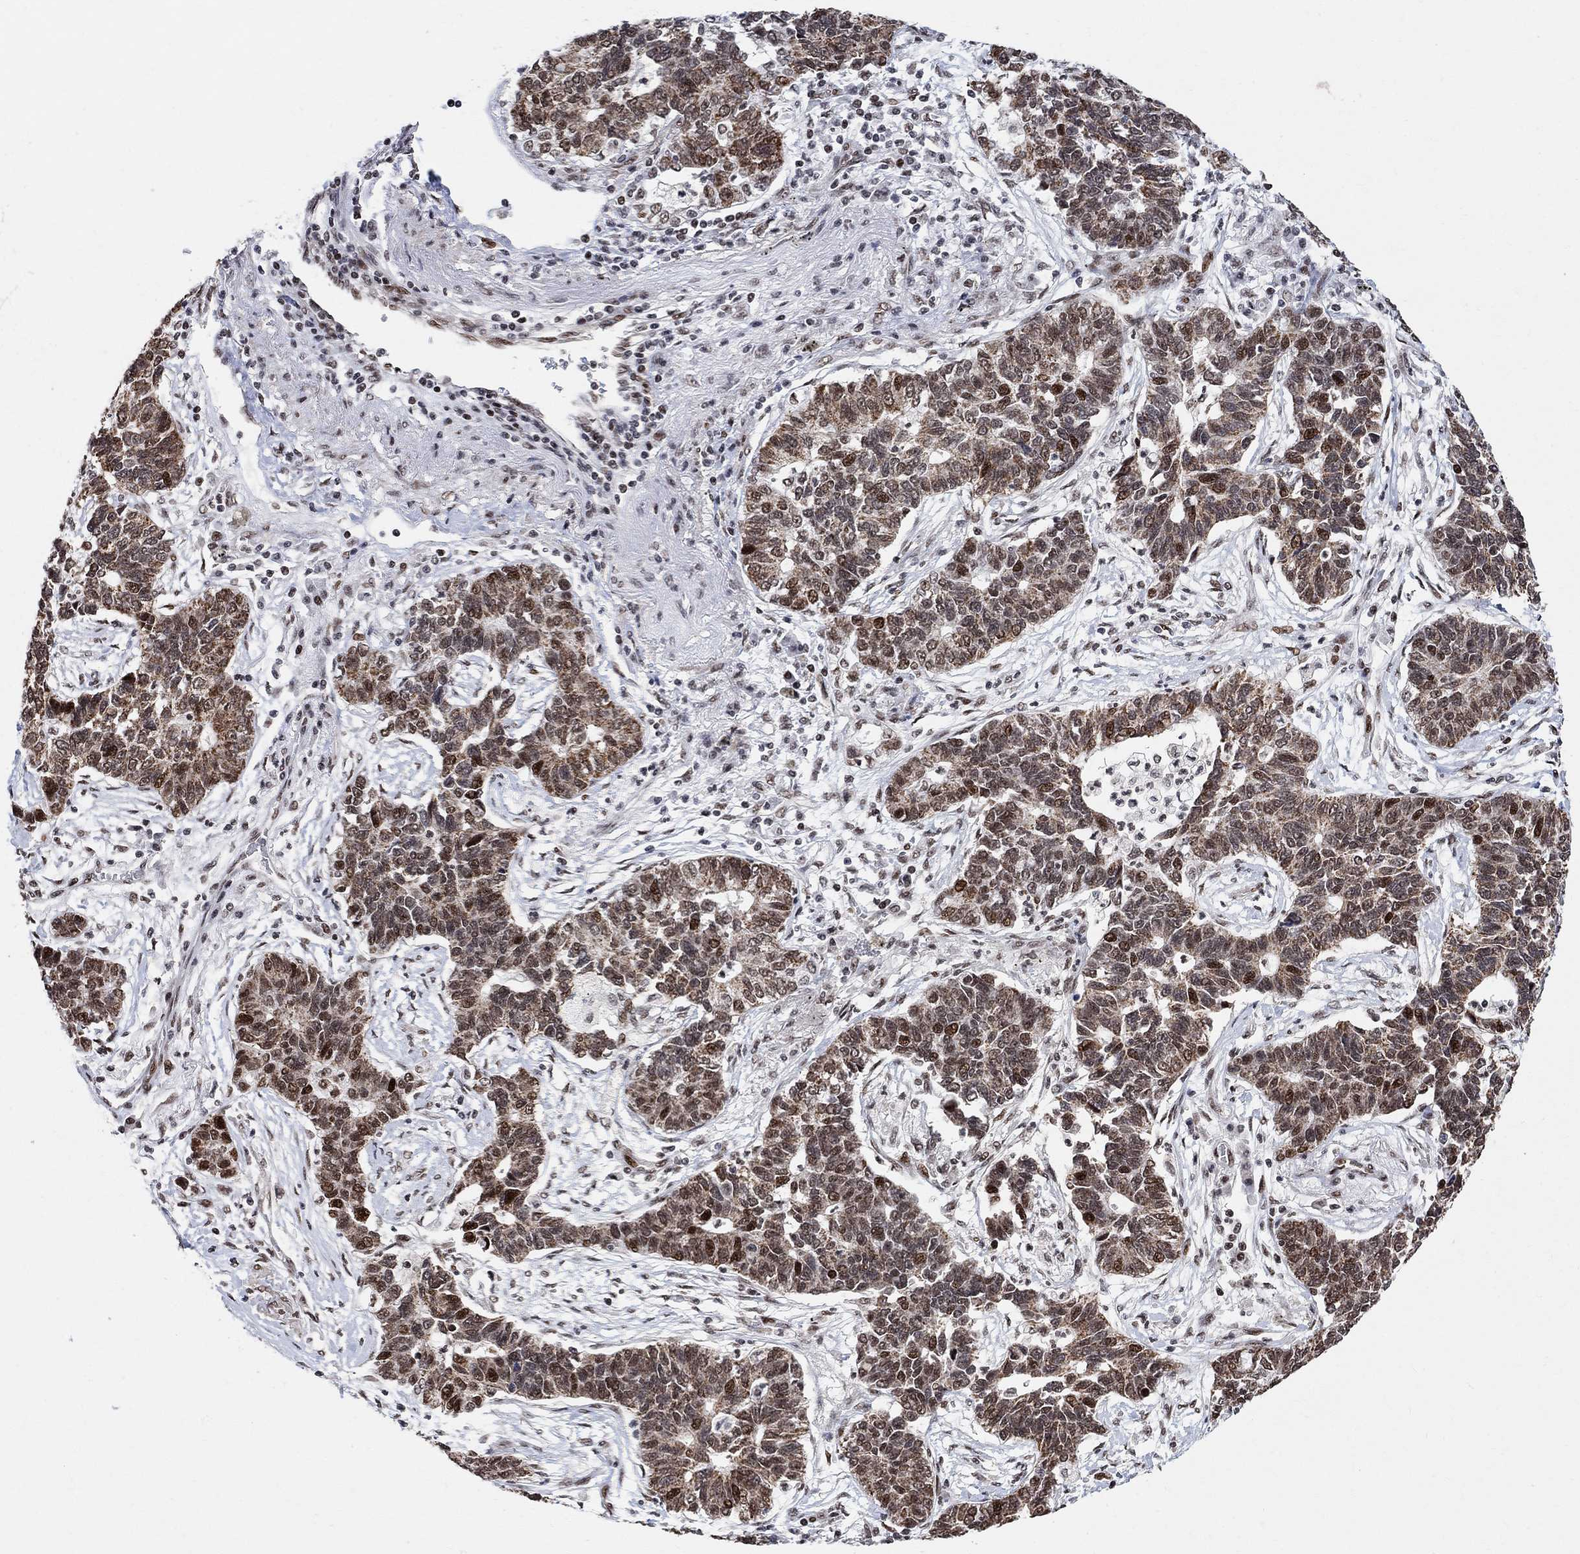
{"staining": {"intensity": "moderate", "quantity": "25%-75%", "location": "cytoplasmic/membranous,nuclear"}, "tissue": "lung cancer", "cell_type": "Tumor cells", "image_type": "cancer", "snomed": [{"axis": "morphology", "description": "Adenocarcinoma, NOS"}, {"axis": "topography", "description": "Lung"}], "caption": "Immunohistochemistry (IHC) (DAB) staining of human lung cancer (adenocarcinoma) reveals moderate cytoplasmic/membranous and nuclear protein positivity in approximately 25%-75% of tumor cells.", "gene": "E4F1", "patient": {"sex": "female", "age": 57}}